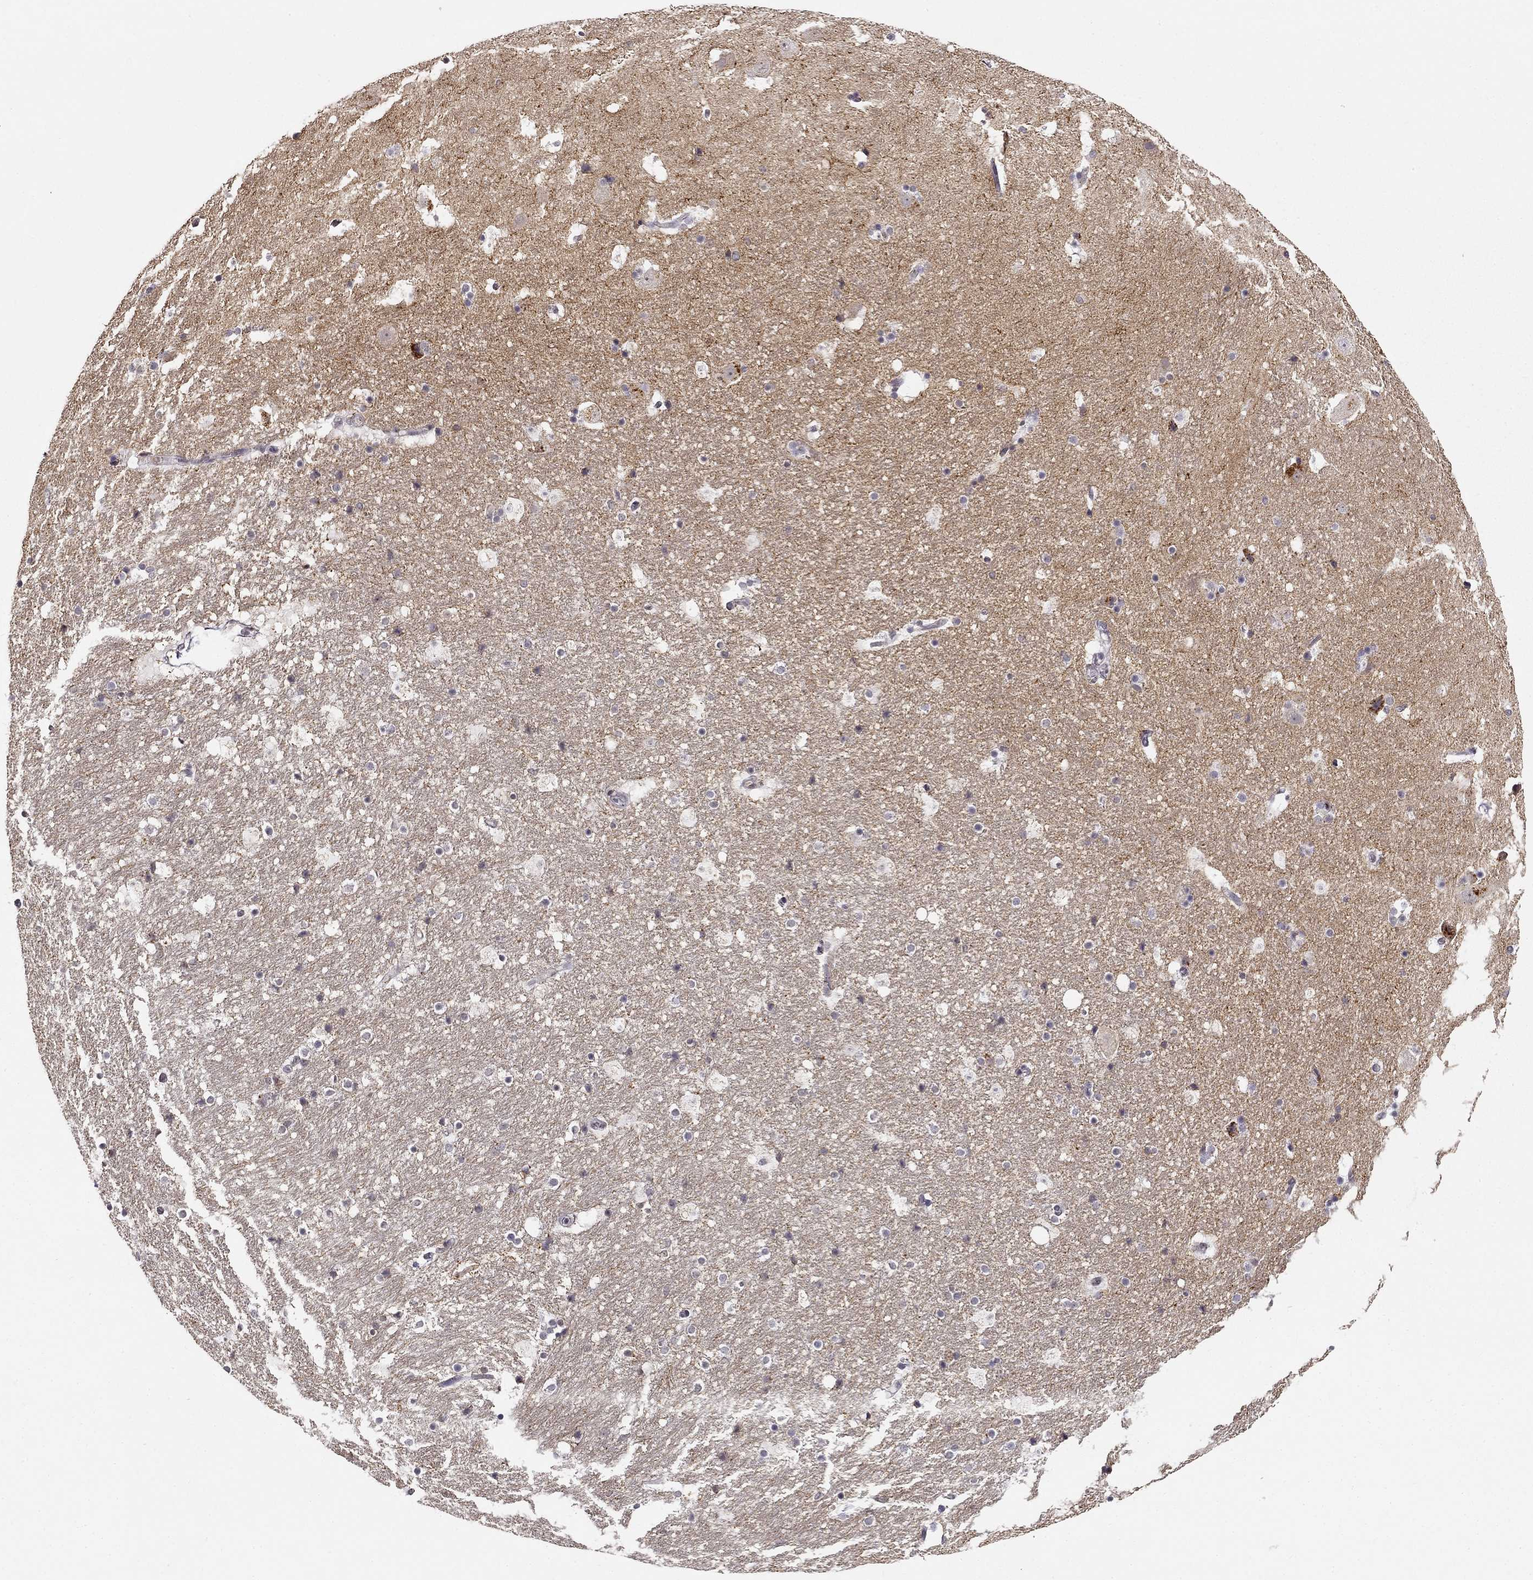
{"staining": {"intensity": "negative", "quantity": "none", "location": "none"}, "tissue": "hippocampus", "cell_type": "Glial cells", "image_type": "normal", "snomed": [{"axis": "morphology", "description": "Normal tissue, NOS"}, {"axis": "topography", "description": "Hippocampus"}], "caption": "DAB immunohistochemical staining of unremarkable human hippocampus reveals no significant positivity in glial cells. (DAB IHC with hematoxylin counter stain).", "gene": "CNR1", "patient": {"sex": "male", "age": 51}}